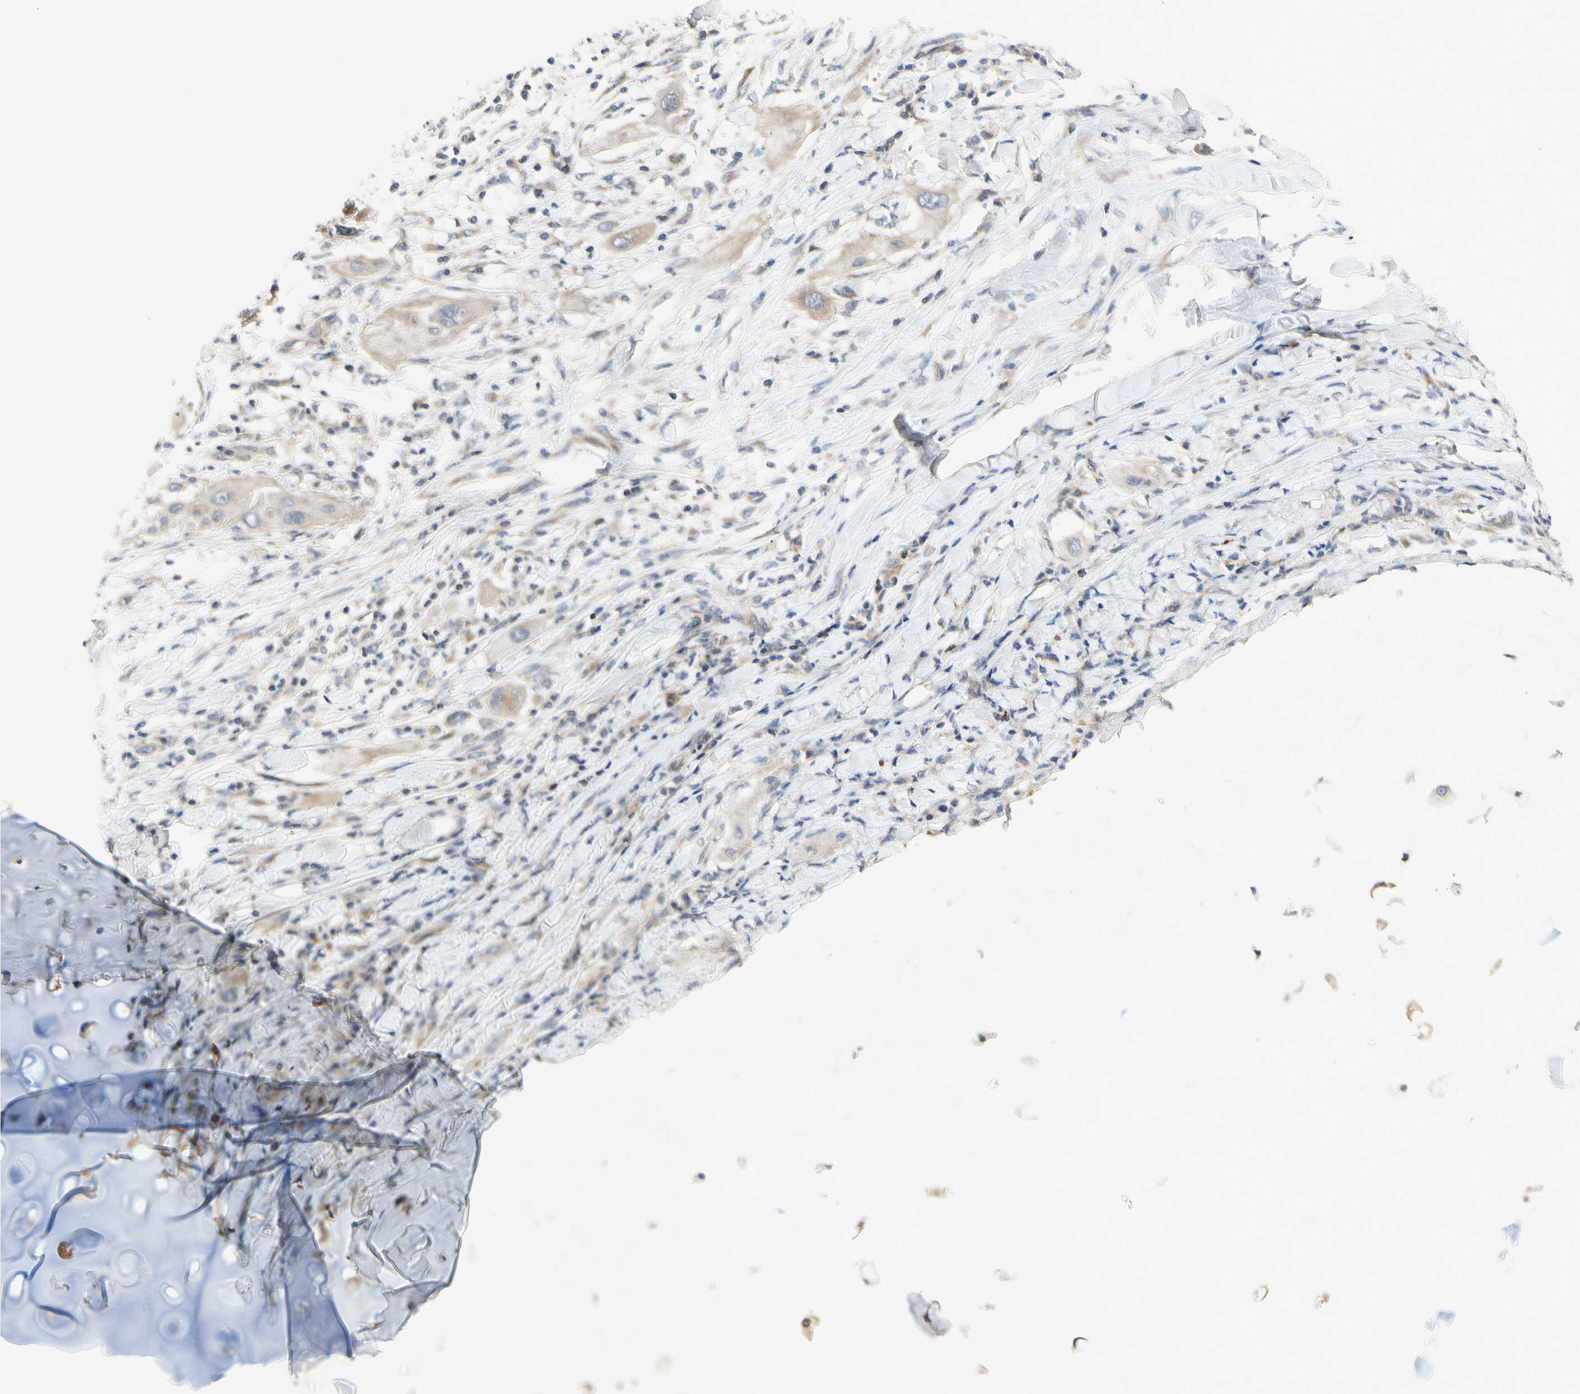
{"staining": {"intensity": "weak", "quantity": ">75%", "location": "cytoplasmic/membranous"}, "tissue": "lung cancer", "cell_type": "Tumor cells", "image_type": "cancer", "snomed": [{"axis": "morphology", "description": "Squamous cell carcinoma, NOS"}, {"axis": "topography", "description": "Lung"}], "caption": "Protein analysis of lung cancer tissue exhibits weak cytoplasmic/membranous expression in about >75% of tumor cells. (Brightfield microscopy of DAB IHC at high magnification).", "gene": "MBTPS2", "patient": {"sex": "female", "age": 47}}